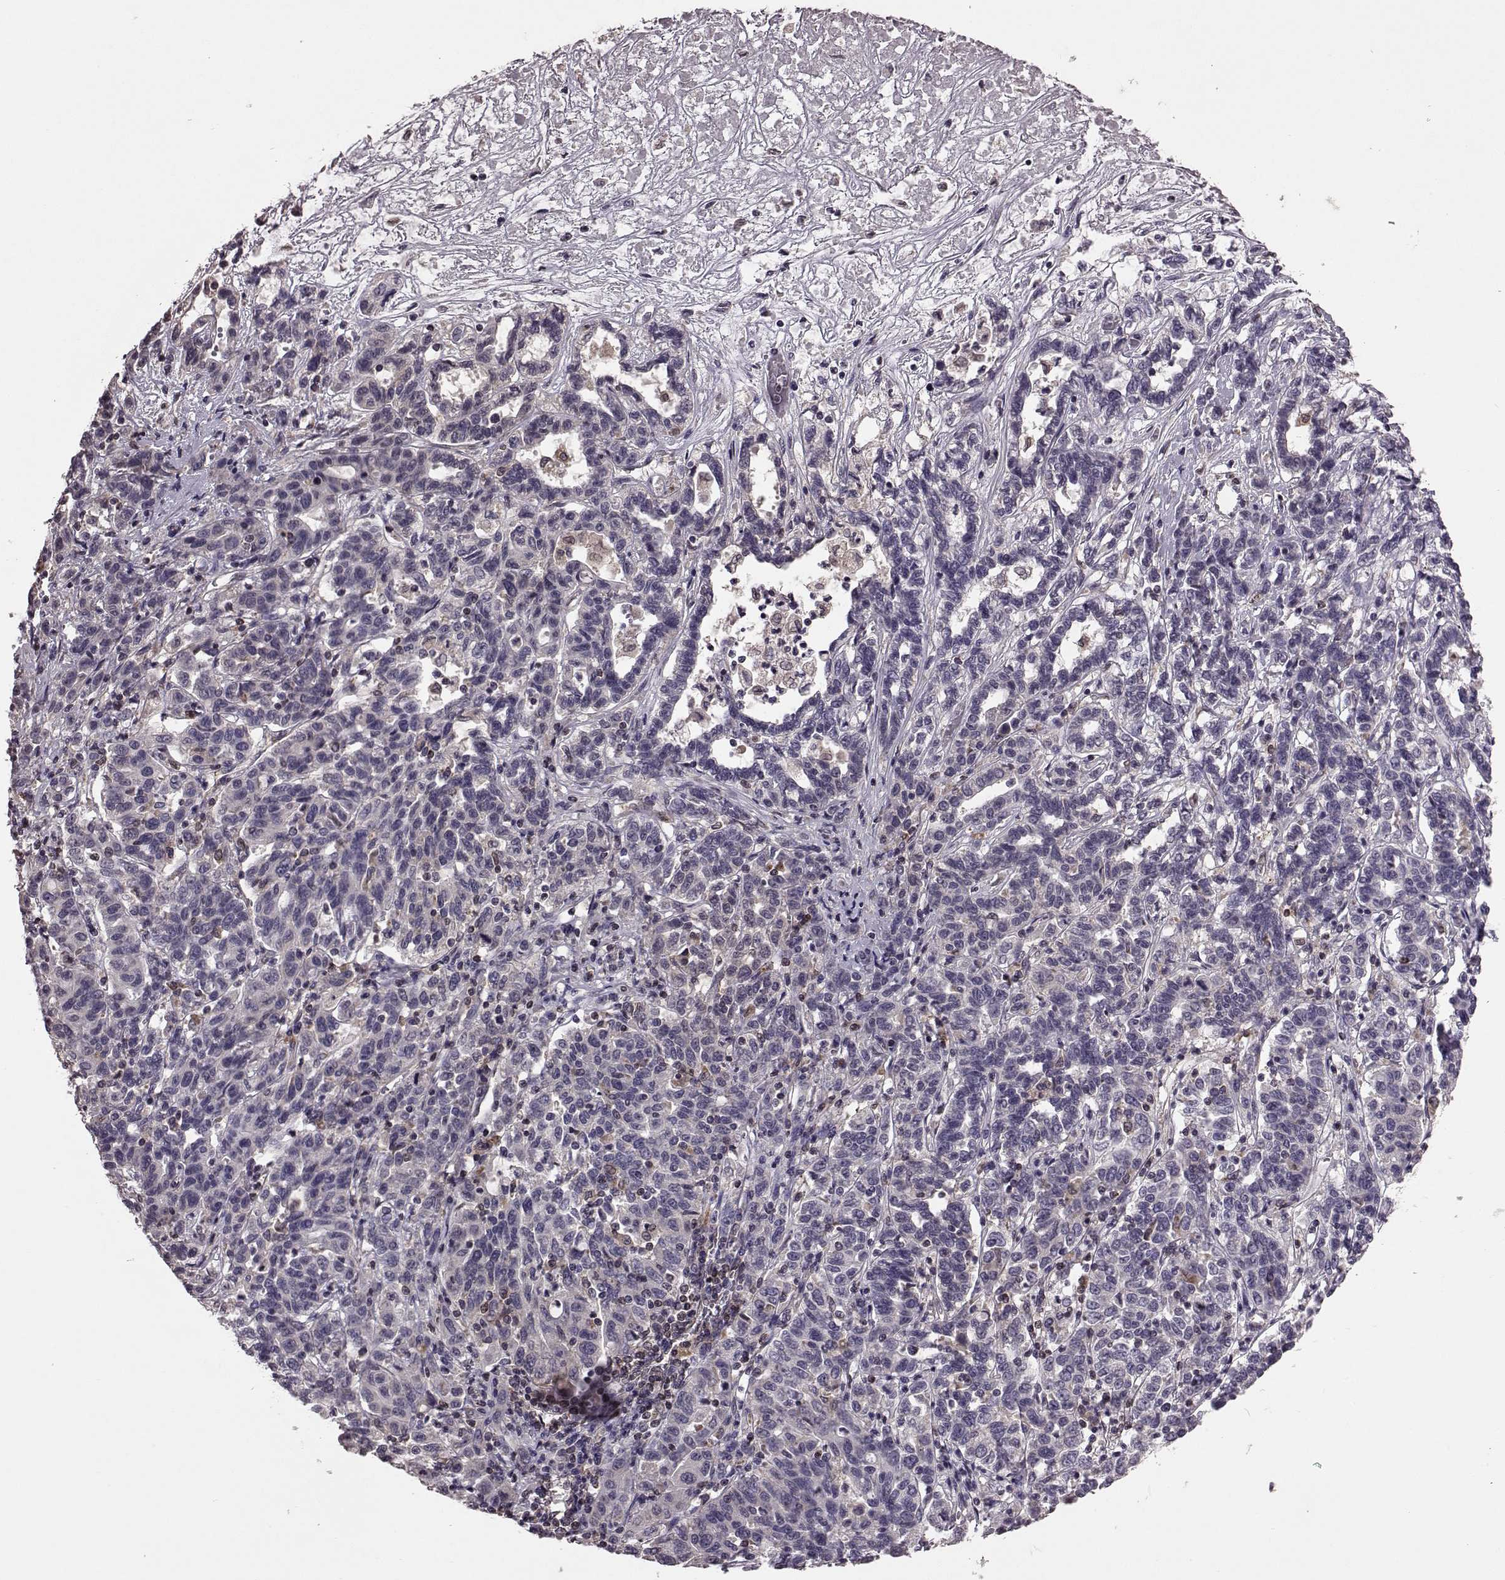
{"staining": {"intensity": "negative", "quantity": "none", "location": "none"}, "tissue": "liver cancer", "cell_type": "Tumor cells", "image_type": "cancer", "snomed": [{"axis": "morphology", "description": "Adenocarcinoma, NOS"}, {"axis": "morphology", "description": "Cholangiocarcinoma"}, {"axis": "topography", "description": "Liver"}], "caption": "Immunohistochemistry (IHC) of liver cancer (adenocarcinoma) reveals no staining in tumor cells.", "gene": "CDC42SE1", "patient": {"sex": "male", "age": 64}}